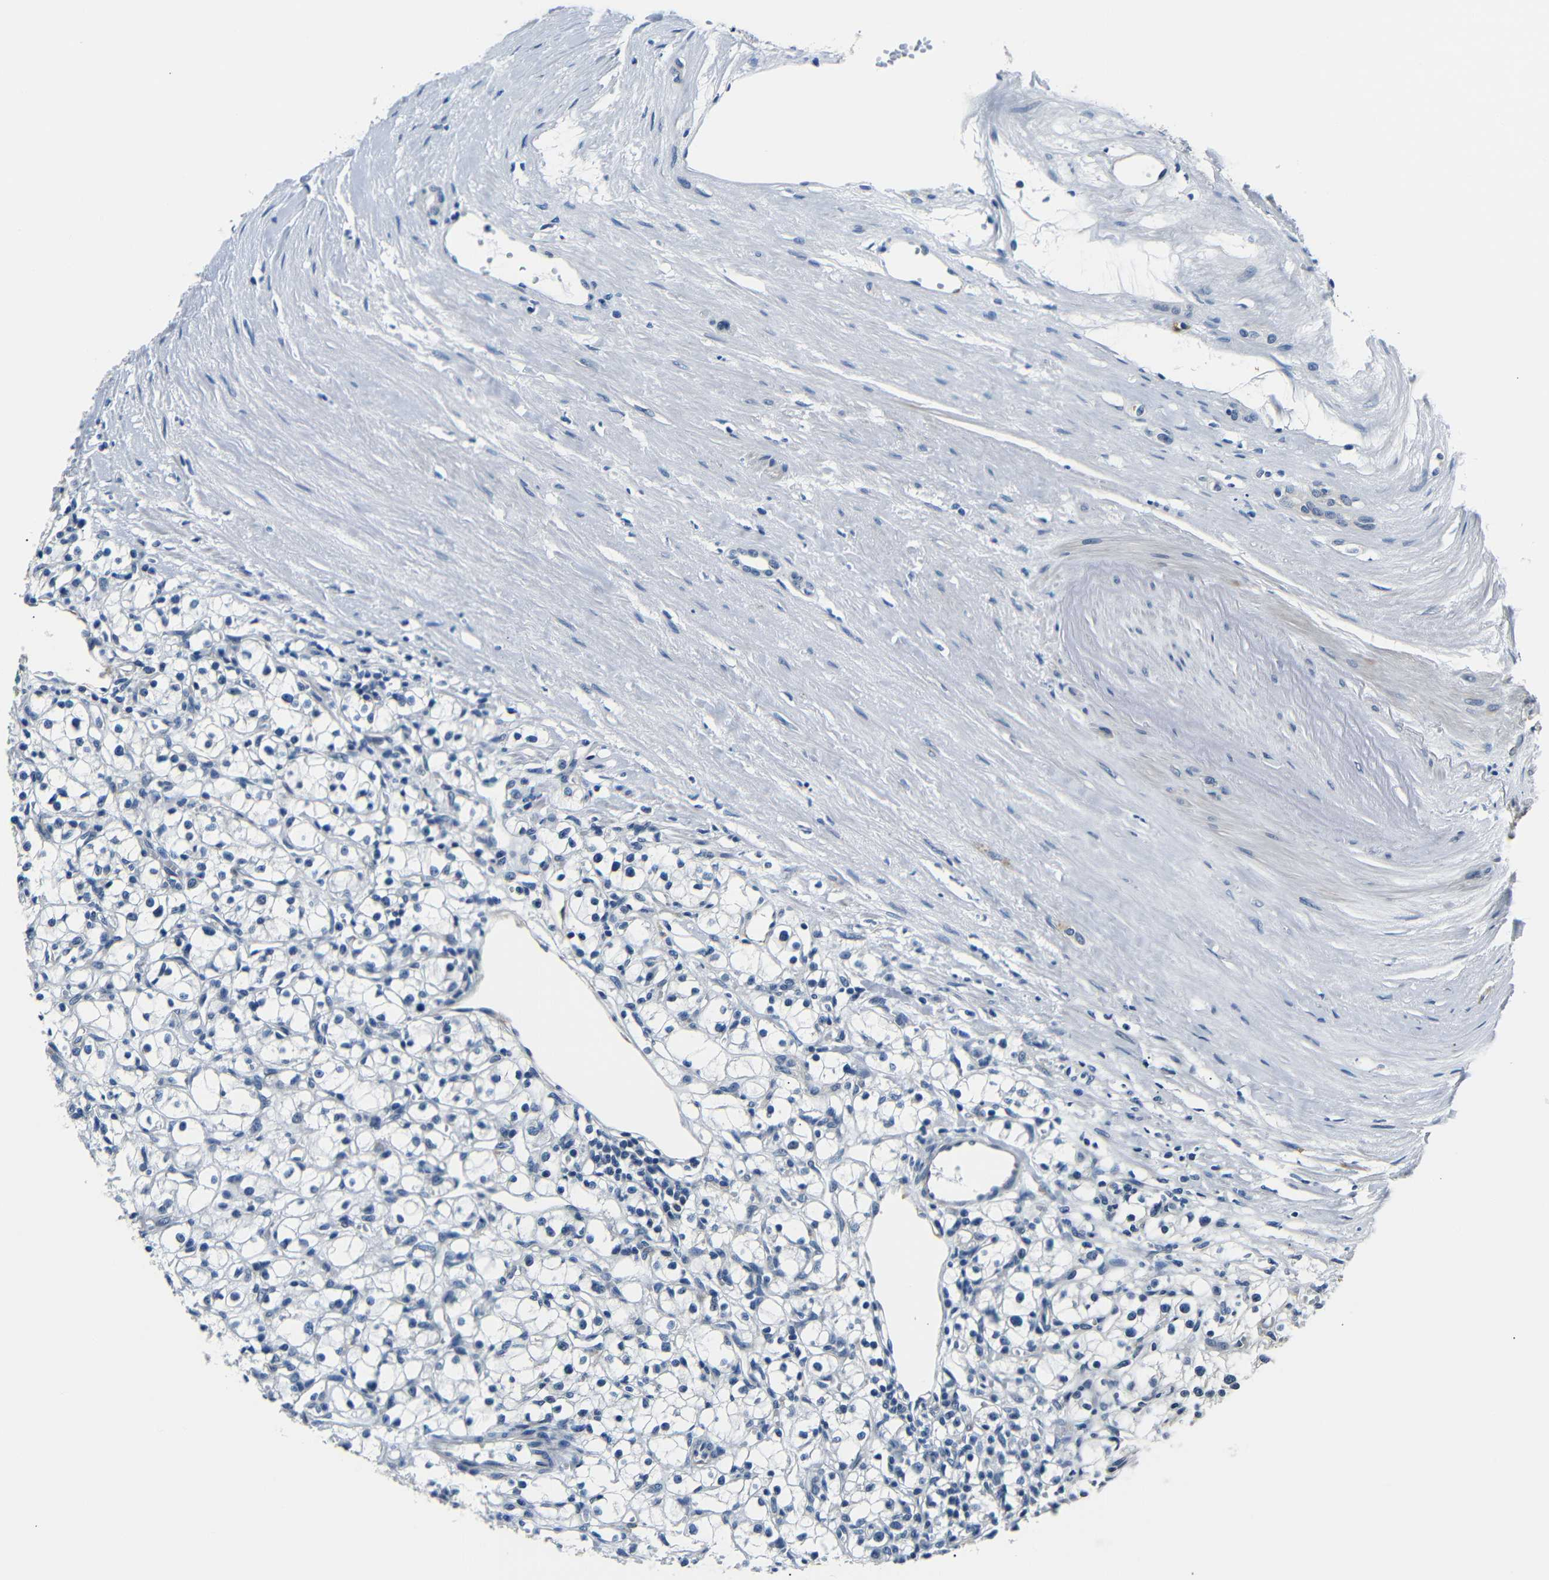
{"staining": {"intensity": "negative", "quantity": "none", "location": "none"}, "tissue": "renal cancer", "cell_type": "Tumor cells", "image_type": "cancer", "snomed": [{"axis": "morphology", "description": "Adenocarcinoma, NOS"}, {"axis": "topography", "description": "Kidney"}], "caption": "Tumor cells are negative for brown protein staining in renal cancer (adenocarcinoma).", "gene": "TAFA1", "patient": {"sex": "male", "age": 56}}